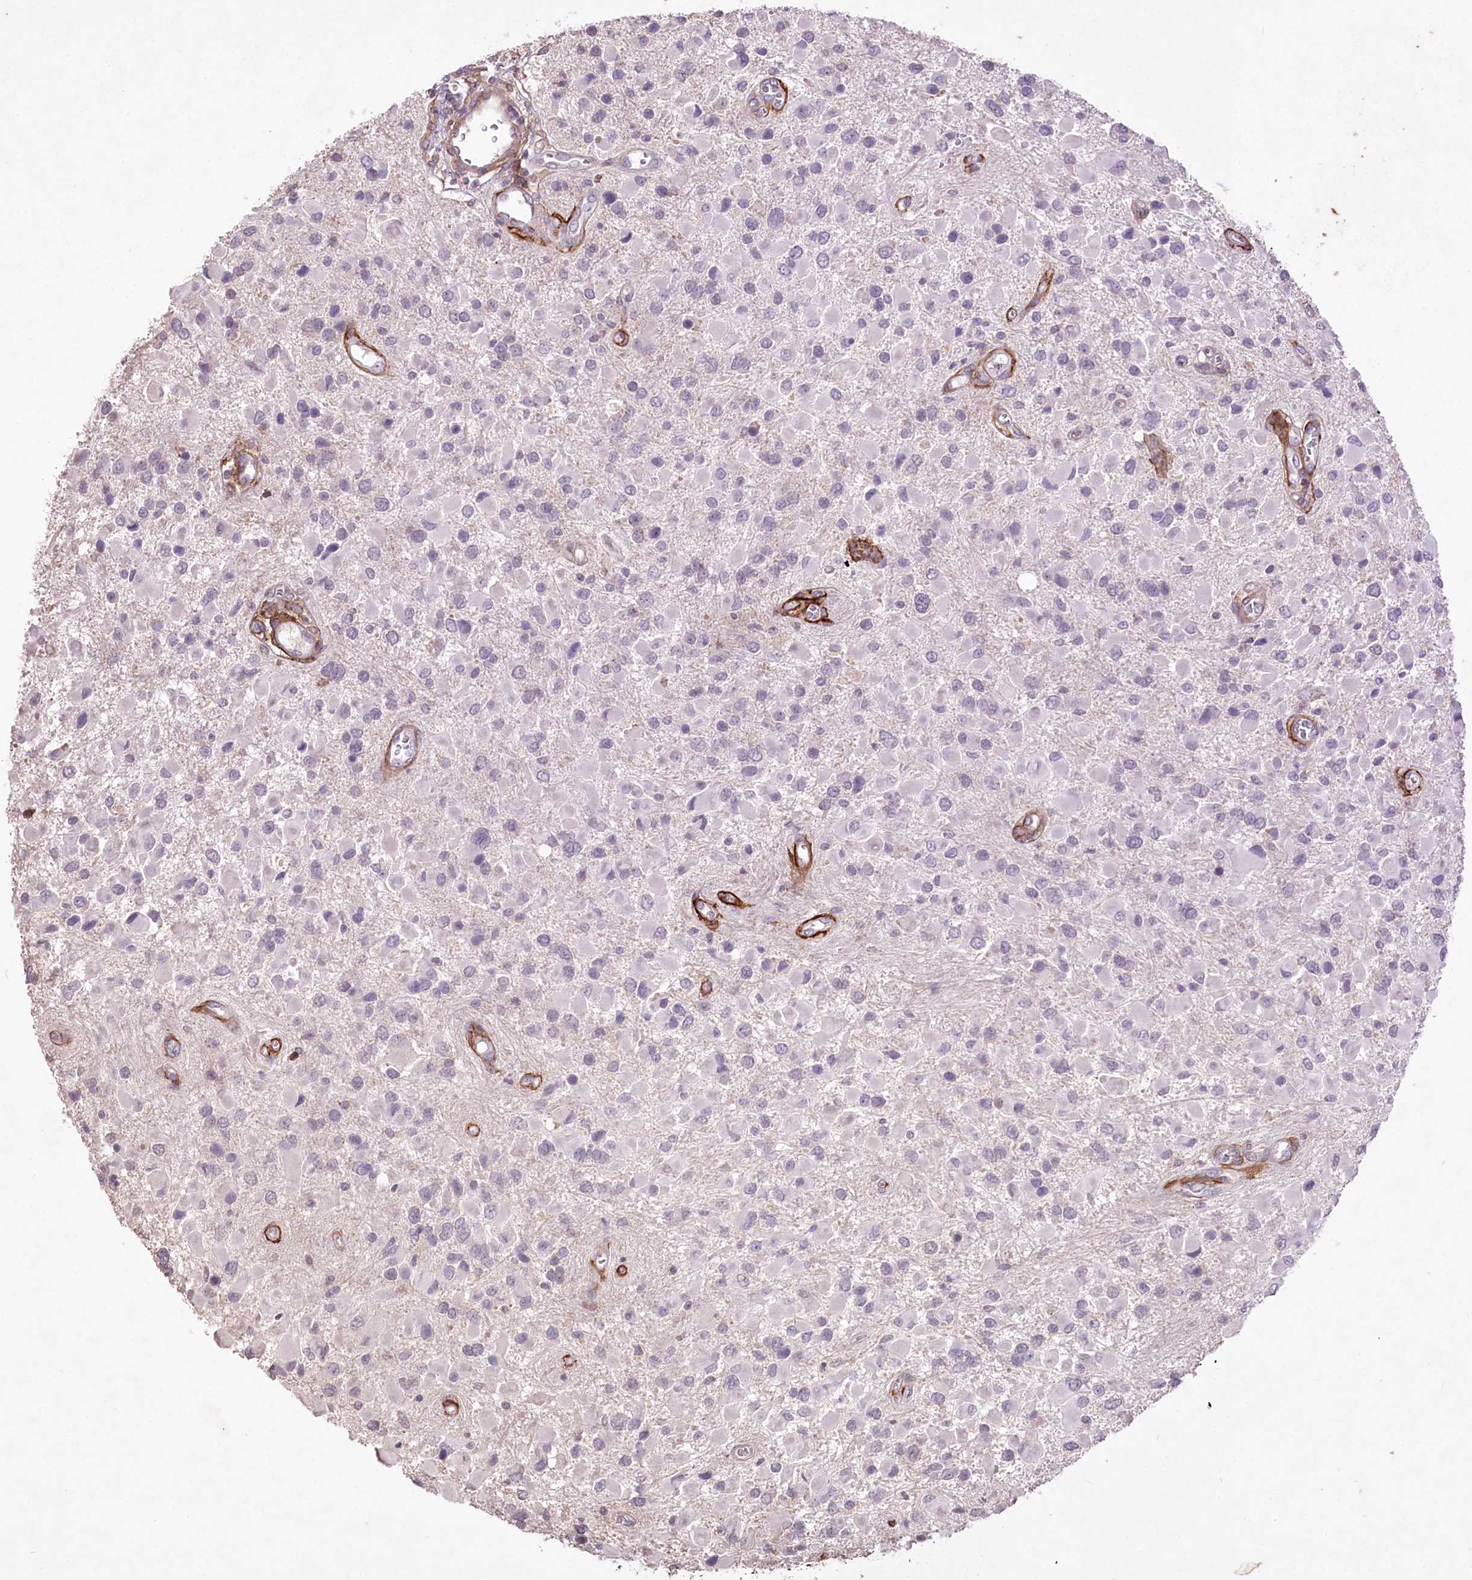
{"staining": {"intensity": "negative", "quantity": "none", "location": "none"}, "tissue": "glioma", "cell_type": "Tumor cells", "image_type": "cancer", "snomed": [{"axis": "morphology", "description": "Glioma, malignant, High grade"}, {"axis": "topography", "description": "Brain"}], "caption": "Immunohistochemical staining of glioma reveals no significant staining in tumor cells.", "gene": "ENPP1", "patient": {"sex": "male", "age": 53}}